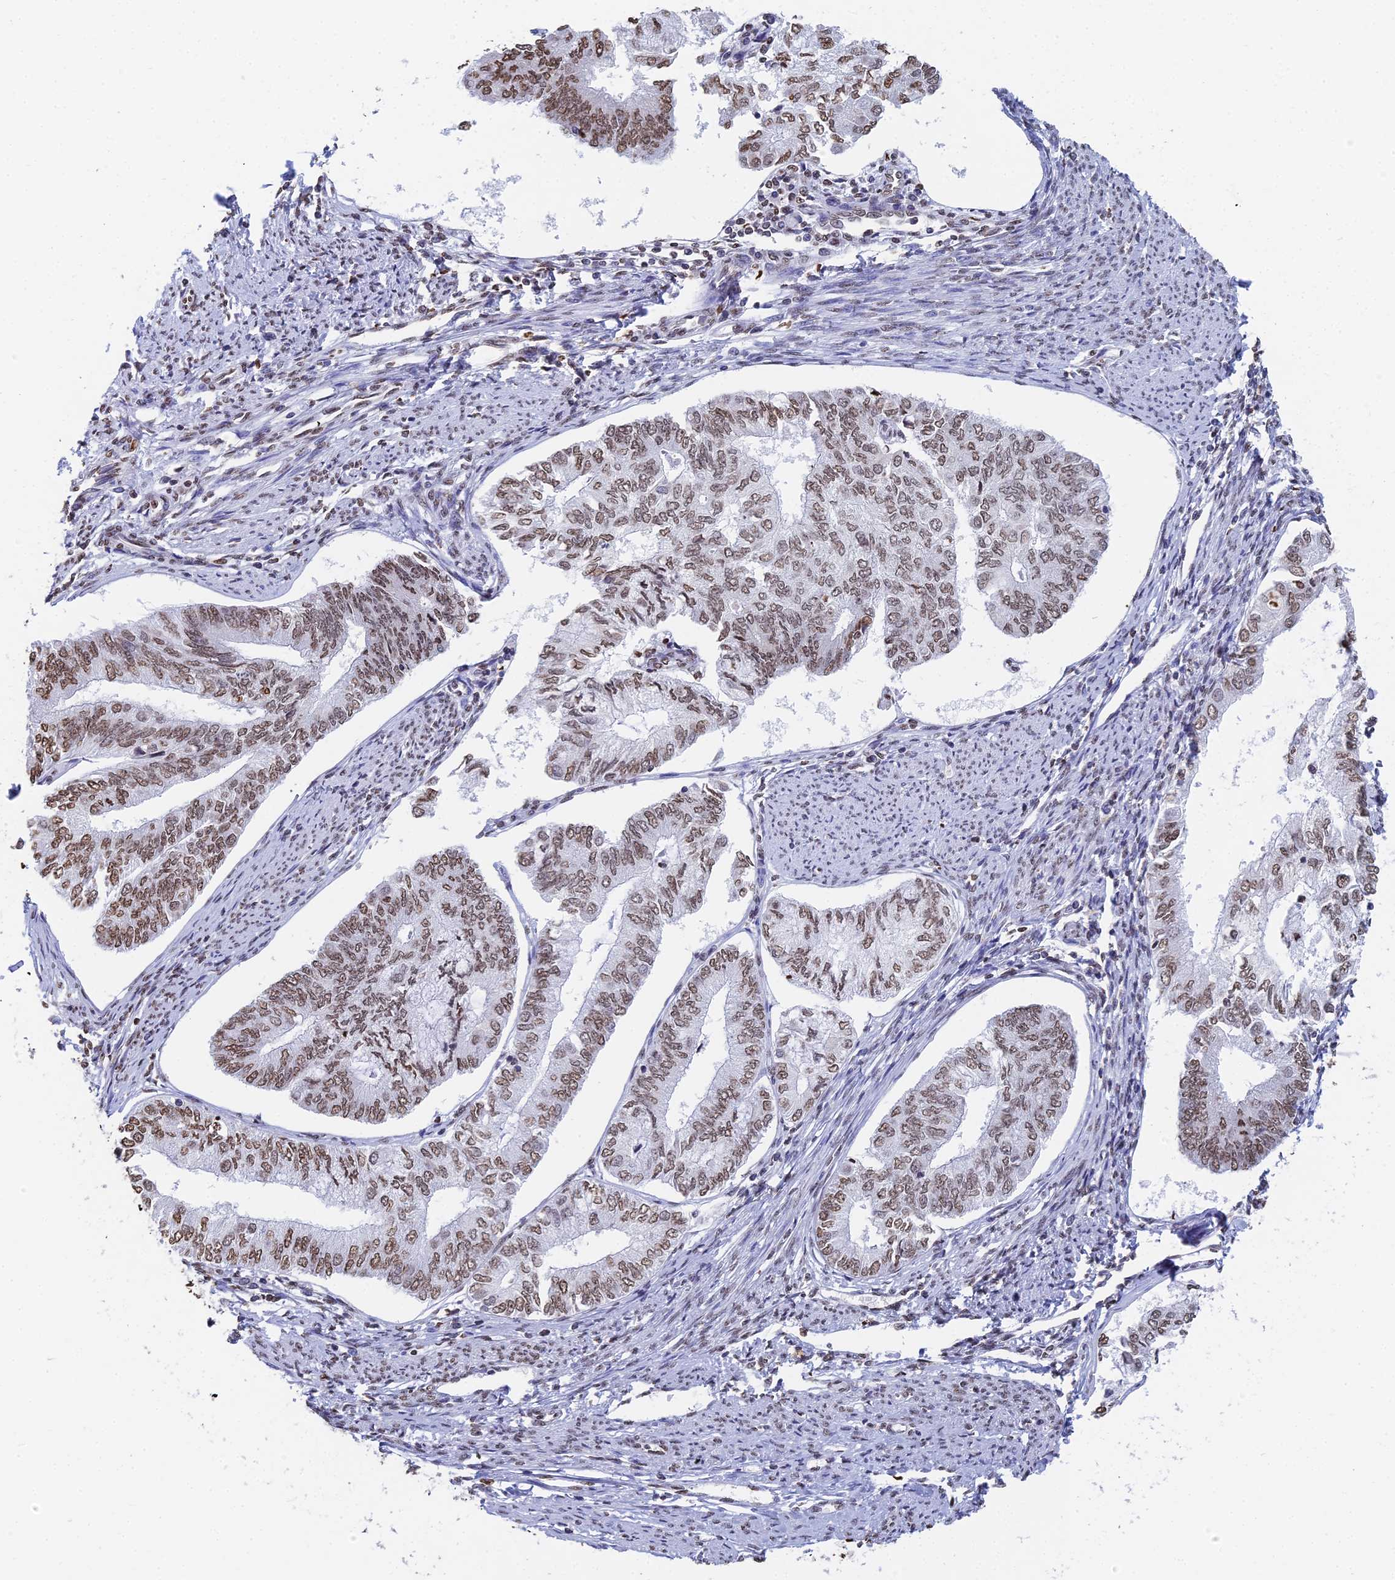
{"staining": {"intensity": "moderate", "quantity": ">75%", "location": "nuclear"}, "tissue": "endometrial cancer", "cell_type": "Tumor cells", "image_type": "cancer", "snomed": [{"axis": "morphology", "description": "Adenocarcinoma, NOS"}, {"axis": "topography", "description": "Endometrium"}], "caption": "Tumor cells display medium levels of moderate nuclear staining in about >75% of cells in human adenocarcinoma (endometrial).", "gene": "GBP3", "patient": {"sex": "female", "age": 68}}